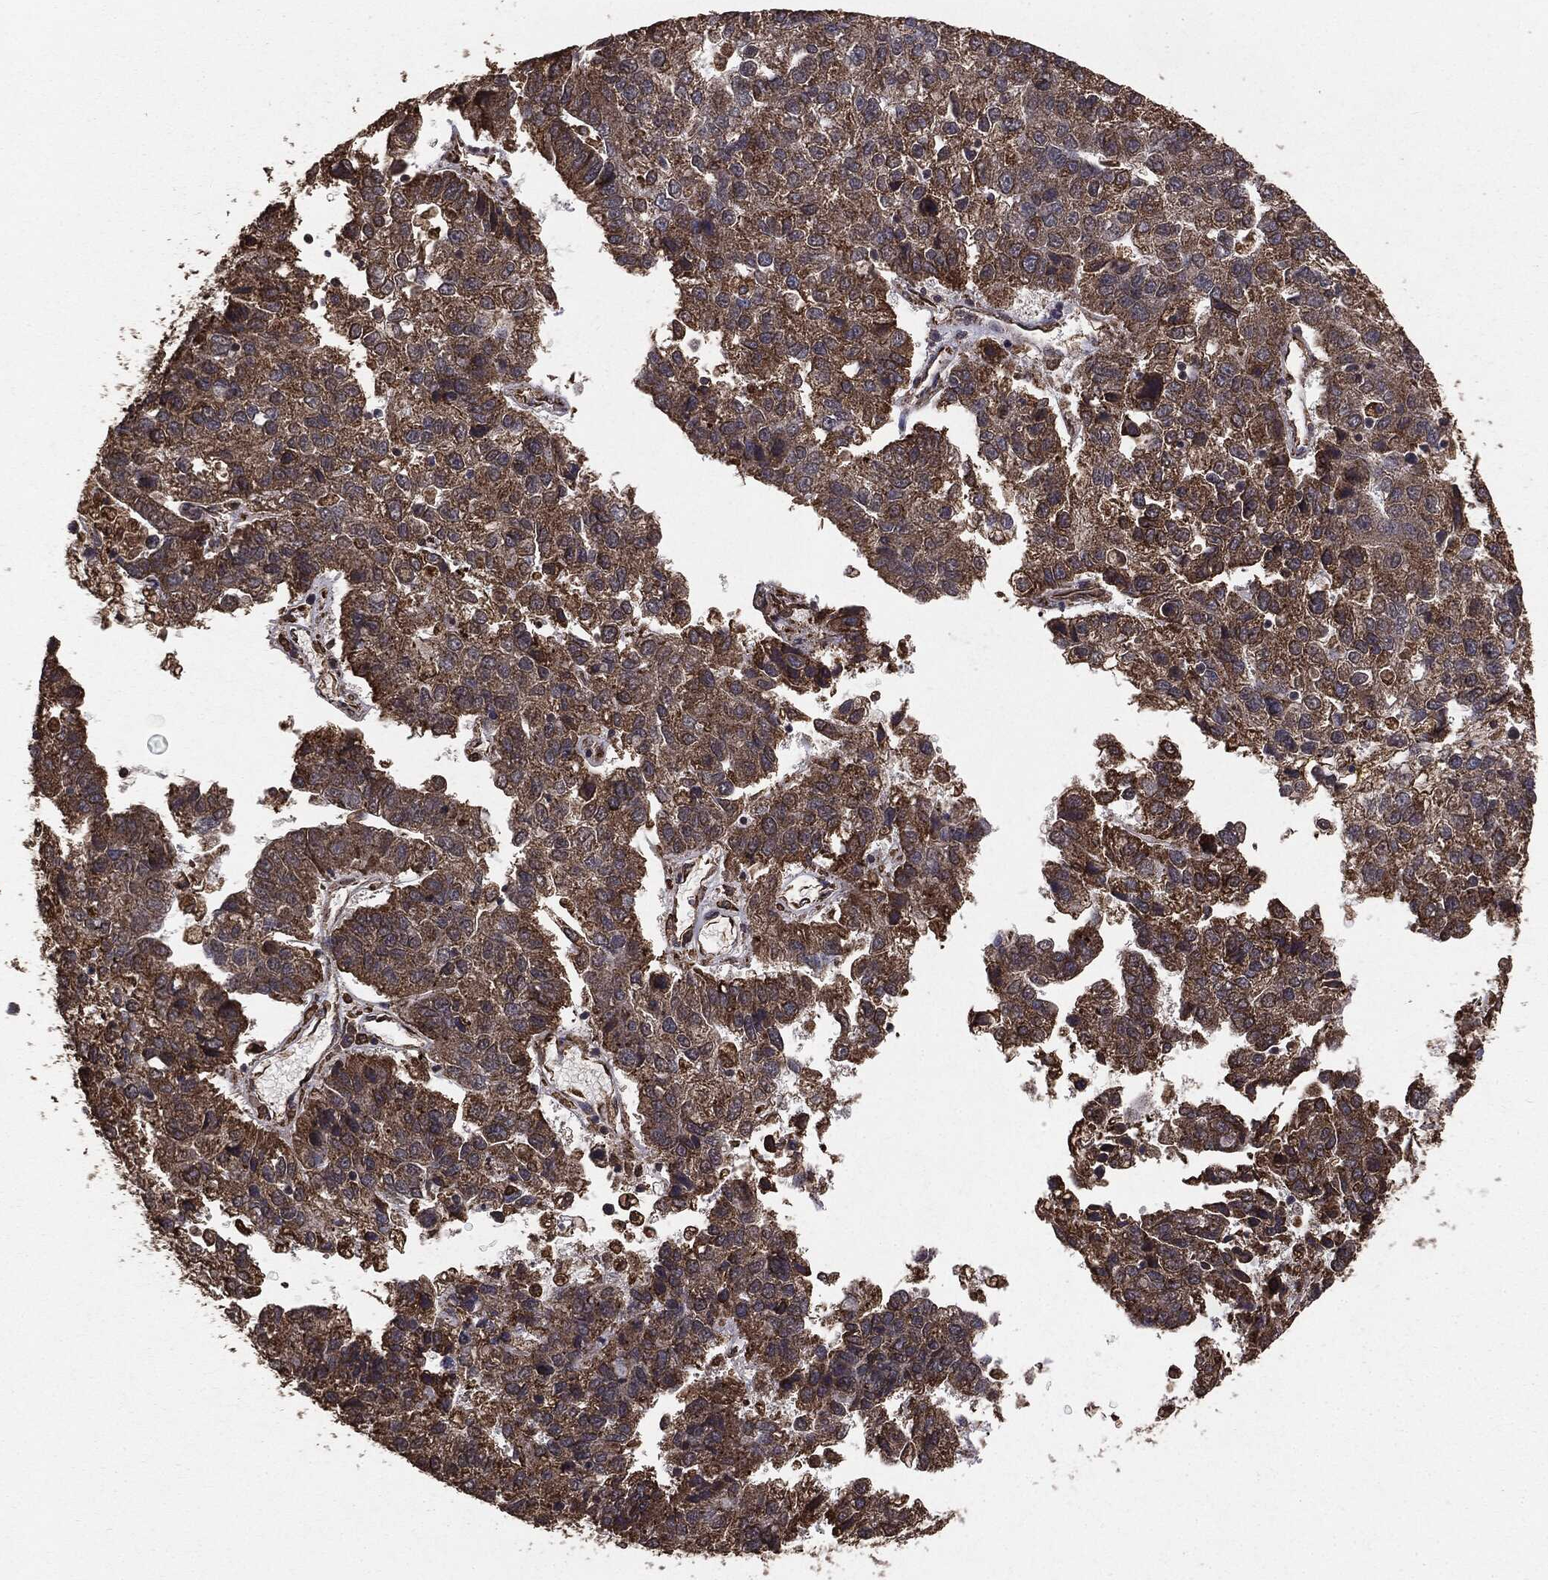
{"staining": {"intensity": "moderate", "quantity": ">75%", "location": "cytoplasmic/membranous"}, "tissue": "pancreatic cancer", "cell_type": "Tumor cells", "image_type": "cancer", "snomed": [{"axis": "morphology", "description": "Adenocarcinoma, NOS"}, {"axis": "topography", "description": "Pancreas"}], "caption": "An image showing moderate cytoplasmic/membranous positivity in approximately >75% of tumor cells in pancreatic cancer, as visualized by brown immunohistochemical staining.", "gene": "MTOR", "patient": {"sex": "female", "age": 61}}